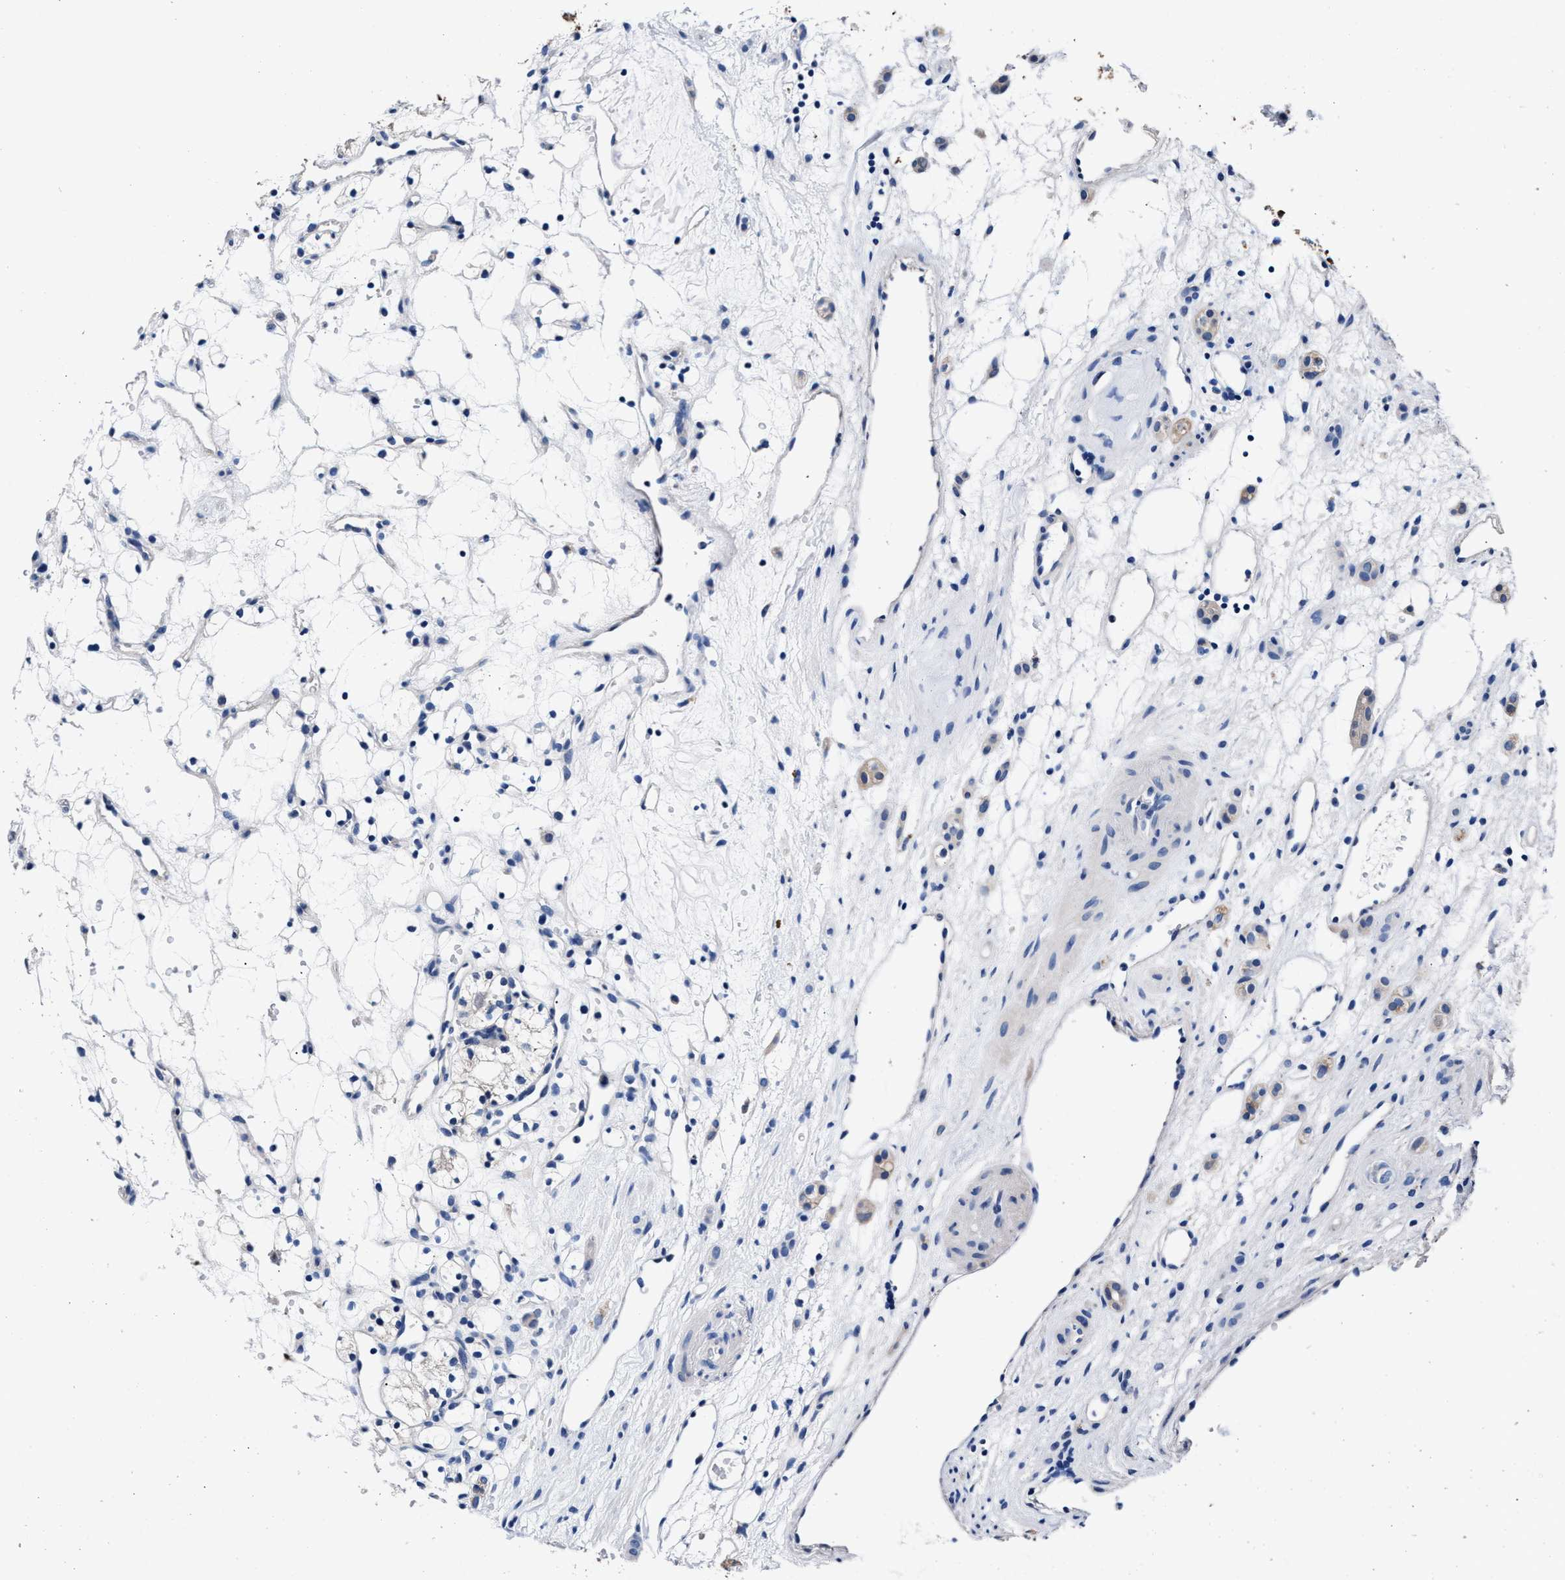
{"staining": {"intensity": "negative", "quantity": "none", "location": "none"}, "tissue": "renal cancer", "cell_type": "Tumor cells", "image_type": "cancer", "snomed": [{"axis": "morphology", "description": "Adenocarcinoma, NOS"}, {"axis": "topography", "description": "Kidney"}], "caption": "Adenocarcinoma (renal) was stained to show a protein in brown. There is no significant positivity in tumor cells.", "gene": "GSTM1", "patient": {"sex": "female", "age": 60}}